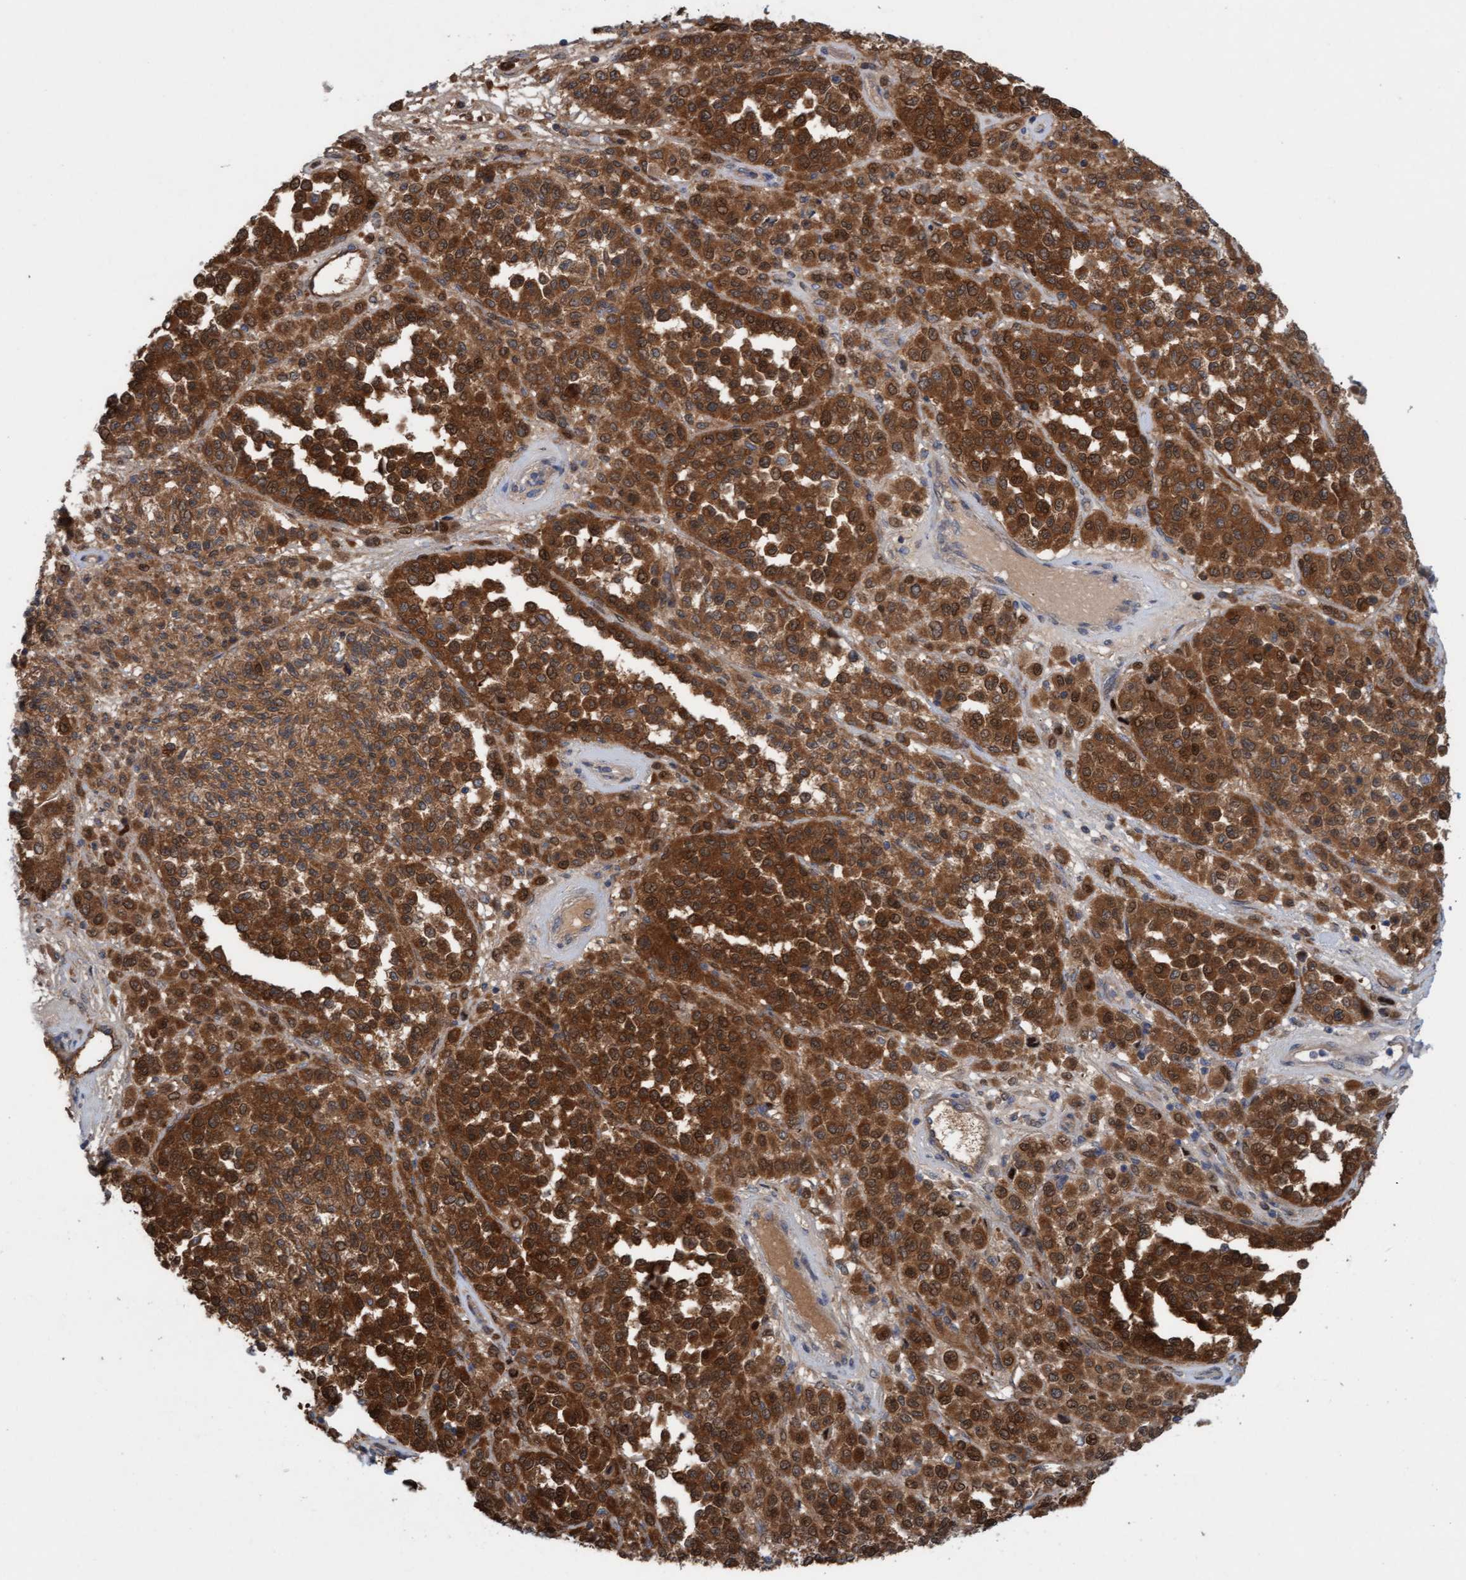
{"staining": {"intensity": "moderate", "quantity": ">75%", "location": "cytoplasmic/membranous"}, "tissue": "melanoma", "cell_type": "Tumor cells", "image_type": "cancer", "snomed": [{"axis": "morphology", "description": "Malignant melanoma, Metastatic site"}, {"axis": "topography", "description": "Pancreas"}], "caption": "Immunohistochemical staining of human malignant melanoma (metastatic site) displays medium levels of moderate cytoplasmic/membranous staining in approximately >75% of tumor cells.", "gene": "KLHL25", "patient": {"sex": "female", "age": 30}}